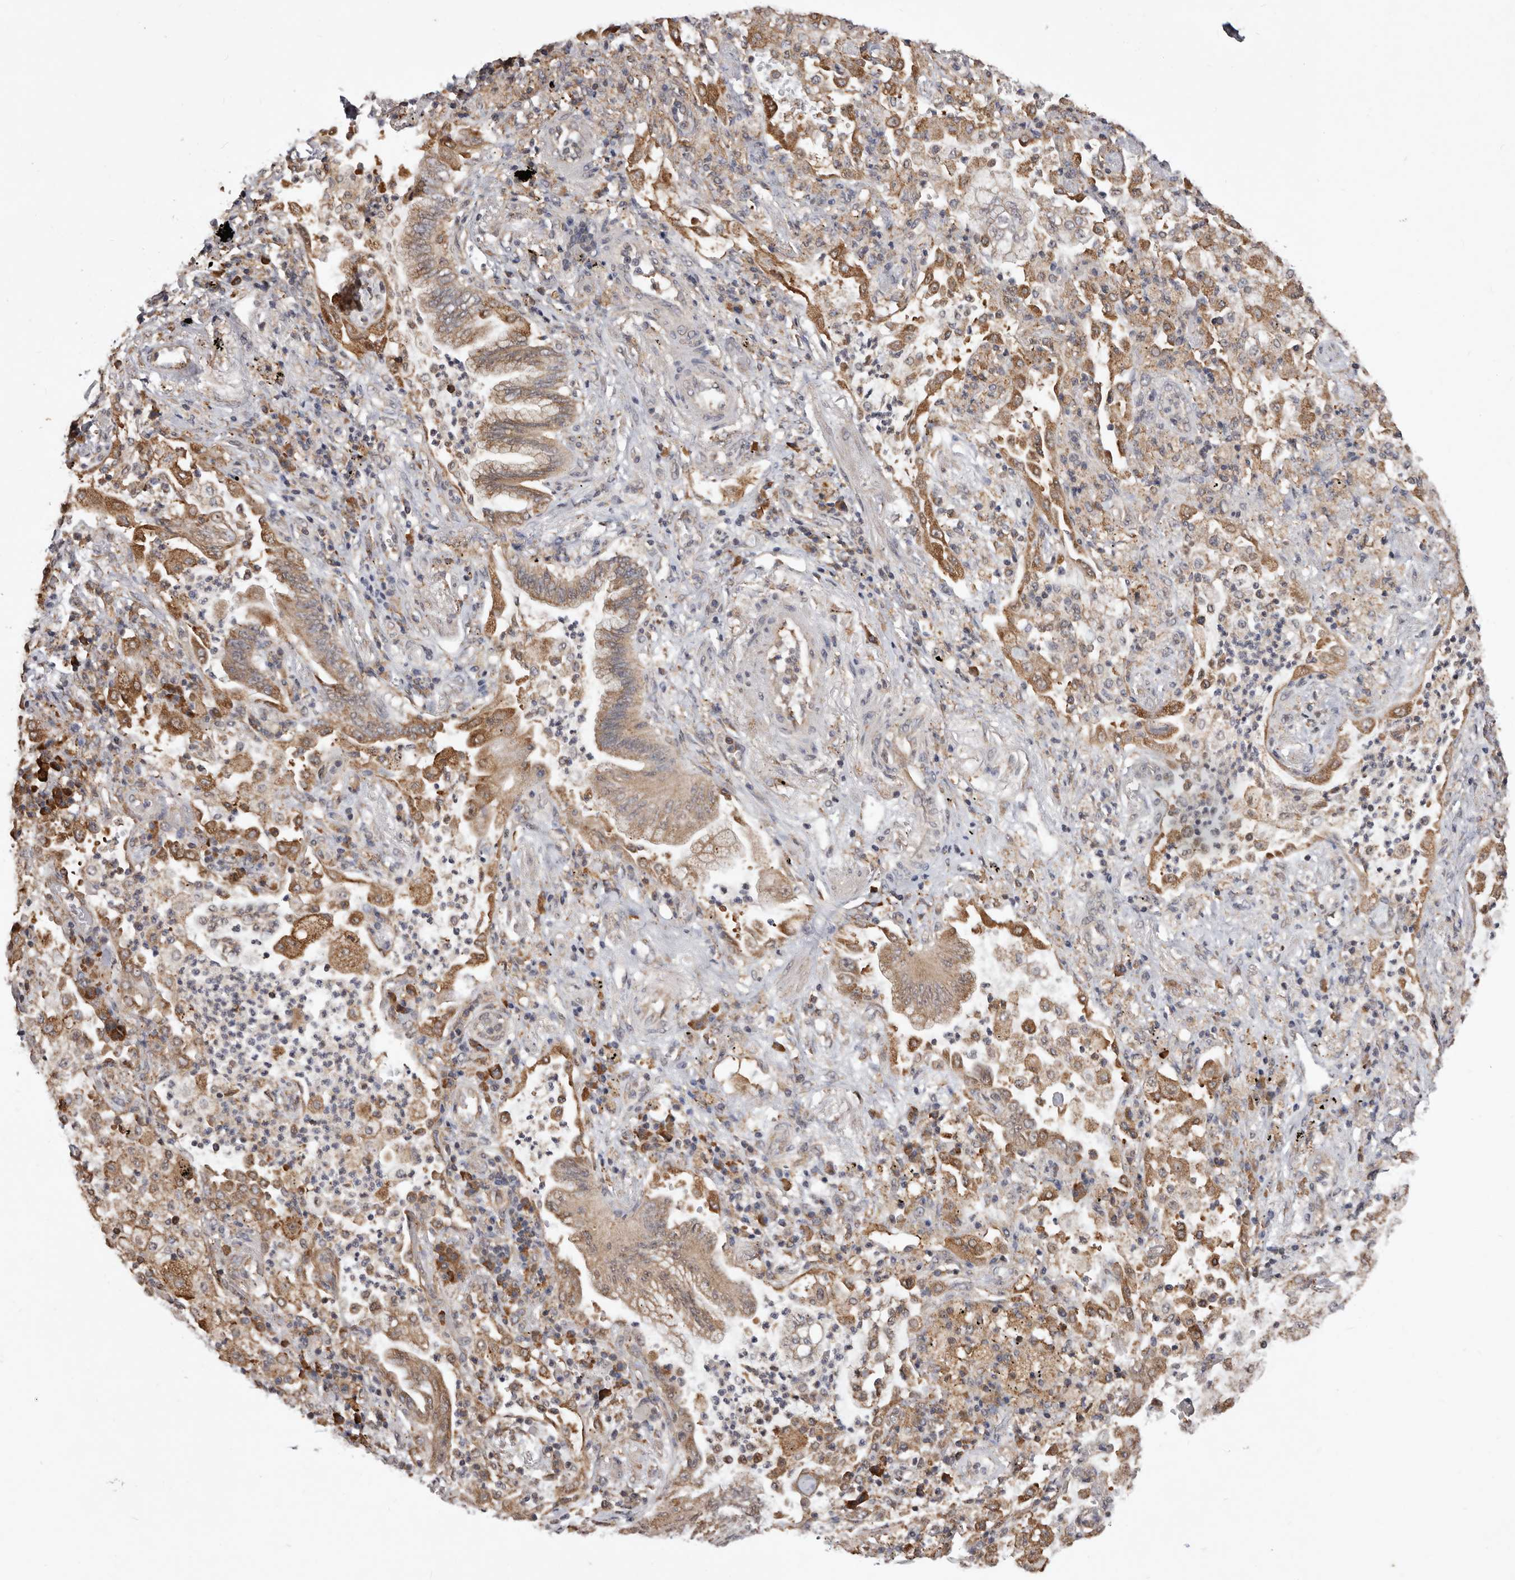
{"staining": {"intensity": "moderate", "quantity": ">75%", "location": "cytoplasmic/membranous"}, "tissue": "bronchus", "cell_type": "Respiratory epithelial cells", "image_type": "normal", "snomed": [{"axis": "morphology", "description": "Normal tissue, NOS"}, {"axis": "morphology", "description": "Adenocarcinoma, NOS"}, {"axis": "topography", "description": "Bronchus"}, {"axis": "topography", "description": "Lung"}], "caption": "The histopathology image exhibits immunohistochemical staining of normal bronchus. There is moderate cytoplasmic/membranous staining is identified in approximately >75% of respiratory epithelial cells. Nuclei are stained in blue.", "gene": "RRM2B", "patient": {"sex": "female", "age": 70}}